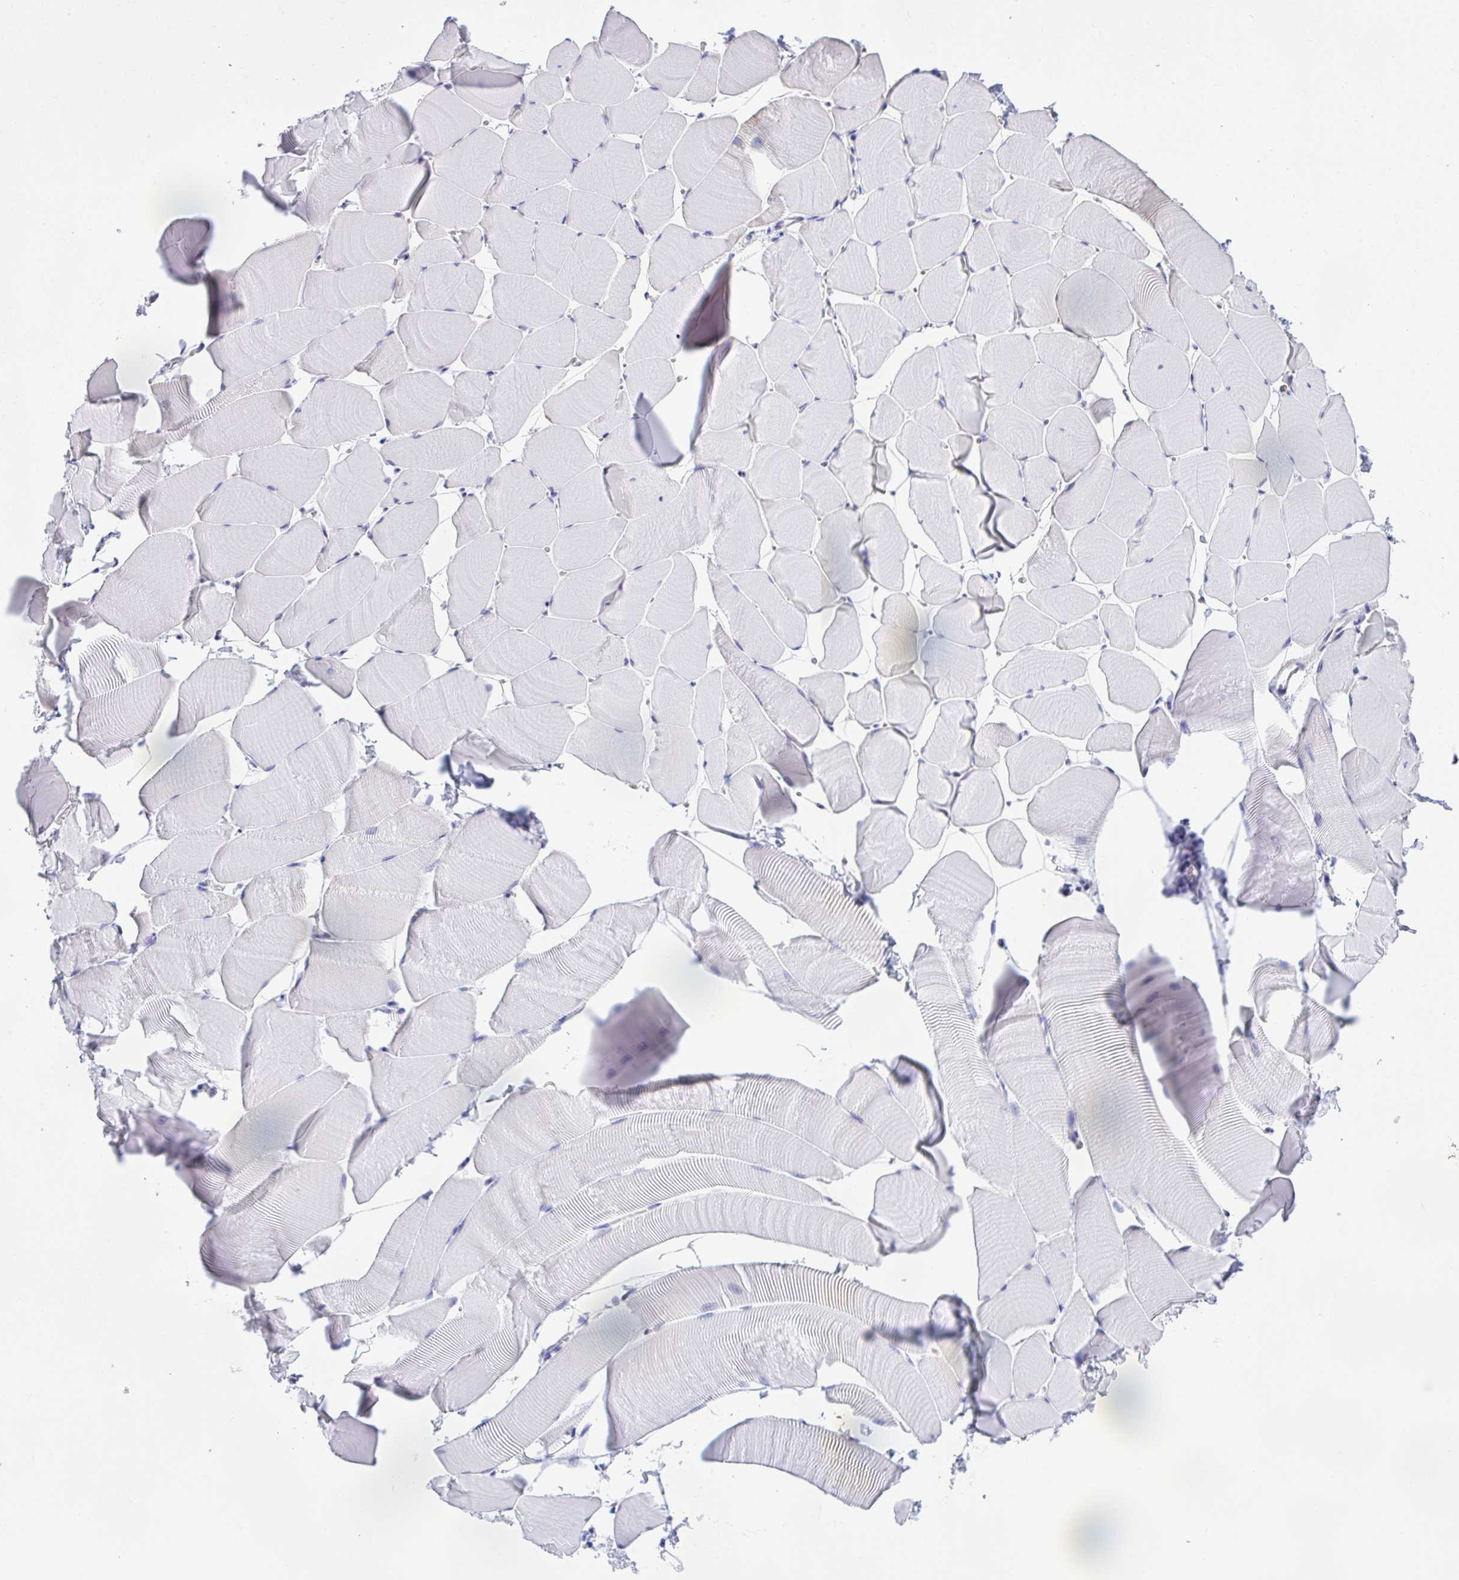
{"staining": {"intensity": "negative", "quantity": "none", "location": "none"}, "tissue": "skeletal muscle", "cell_type": "Myocytes", "image_type": "normal", "snomed": [{"axis": "morphology", "description": "Normal tissue, NOS"}, {"axis": "topography", "description": "Skeletal muscle"}], "caption": "High magnification brightfield microscopy of unremarkable skeletal muscle stained with DAB (brown) and counterstained with hematoxylin (blue): myocytes show no significant expression. (Stains: DAB (3,3'-diaminobenzidine) immunohistochemistry (IHC) with hematoxylin counter stain, Microscopy: brightfield microscopy at high magnification).", "gene": "PPP1CA", "patient": {"sex": "male", "age": 25}}